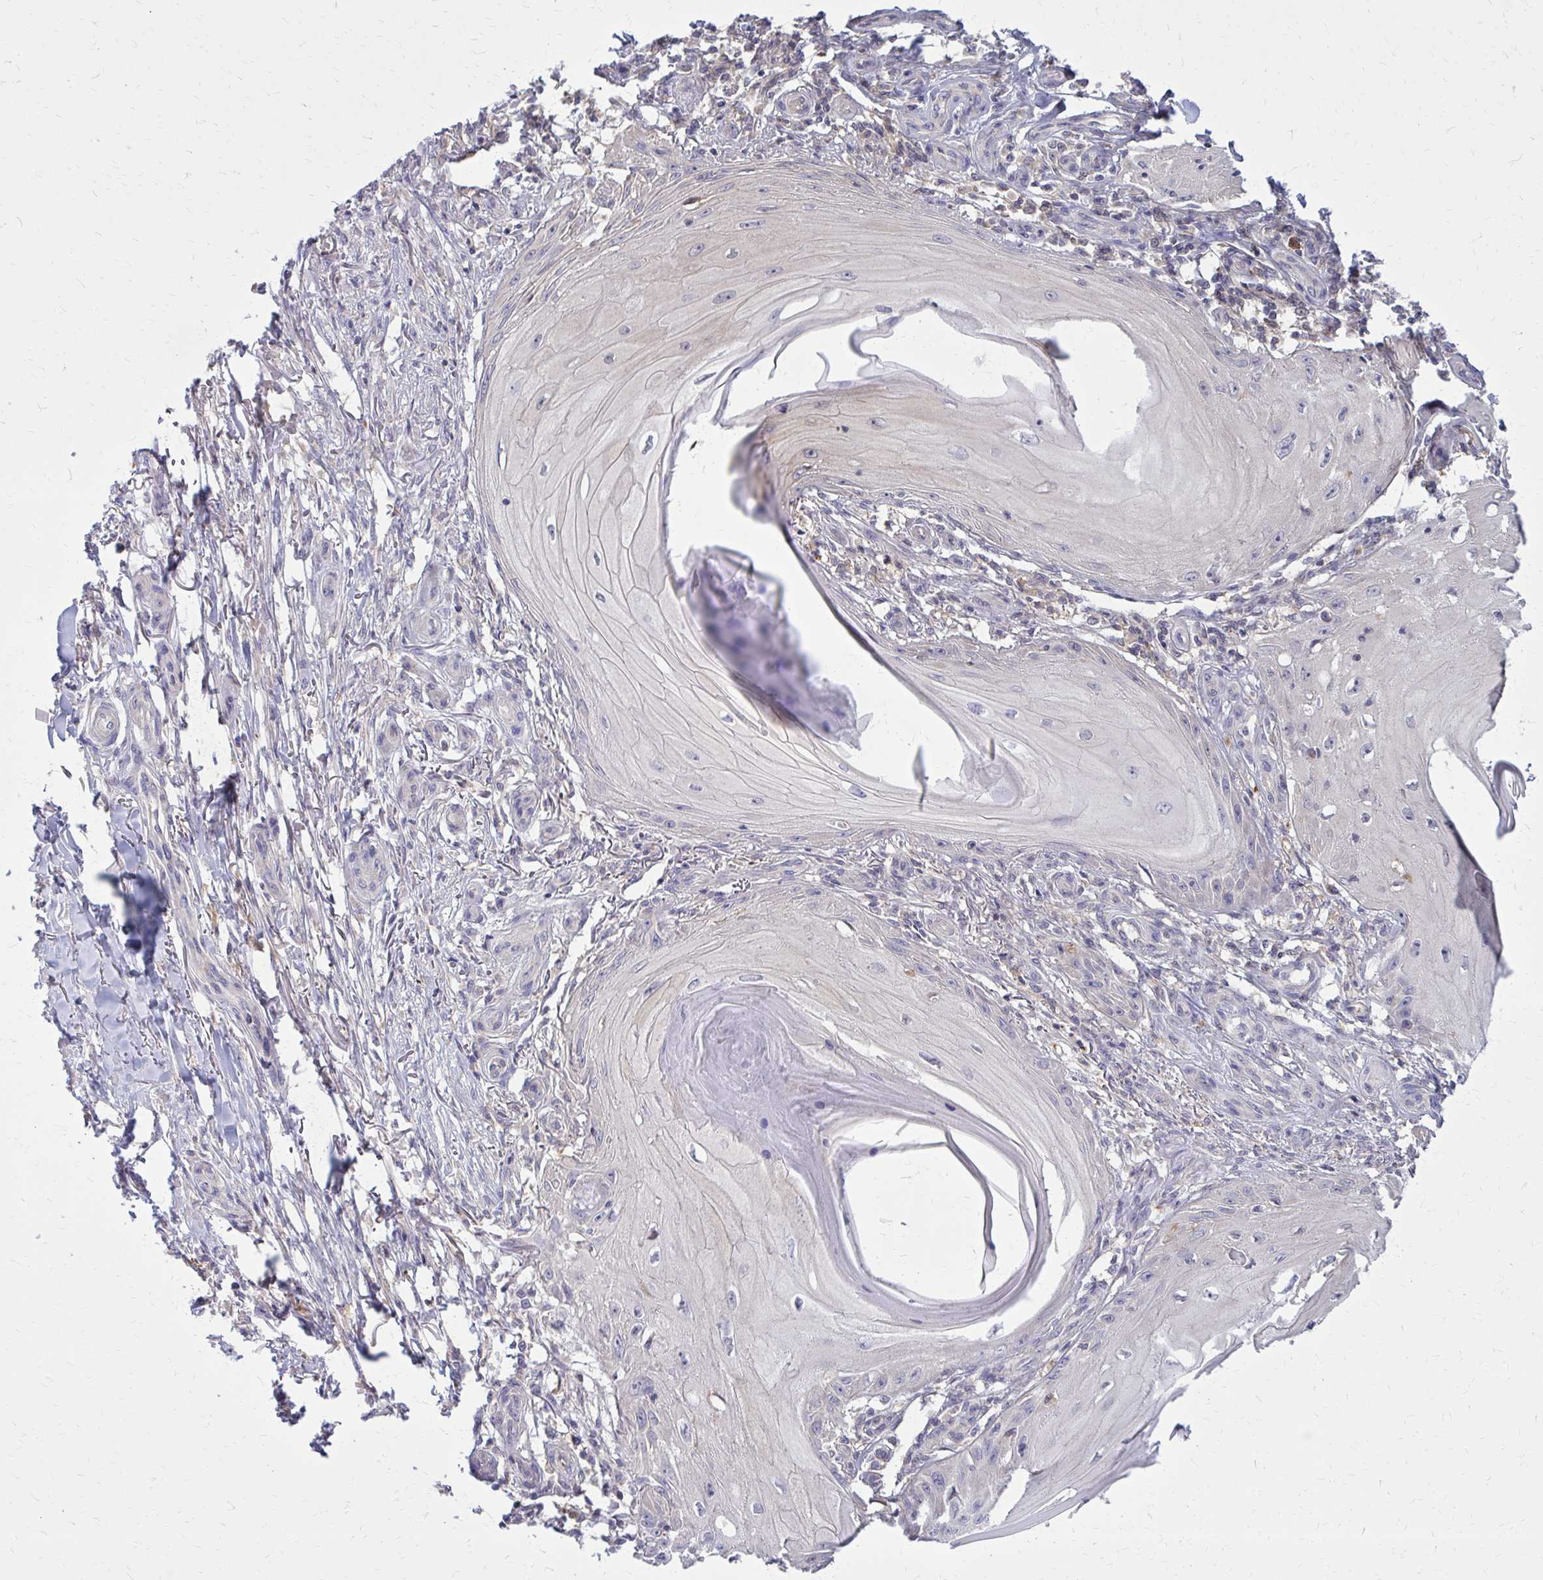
{"staining": {"intensity": "negative", "quantity": "none", "location": "none"}, "tissue": "skin cancer", "cell_type": "Tumor cells", "image_type": "cancer", "snomed": [{"axis": "morphology", "description": "Squamous cell carcinoma, NOS"}, {"axis": "topography", "description": "Skin"}], "caption": "Skin cancer stained for a protein using IHC demonstrates no positivity tumor cells.", "gene": "DBI", "patient": {"sex": "female", "age": 77}}